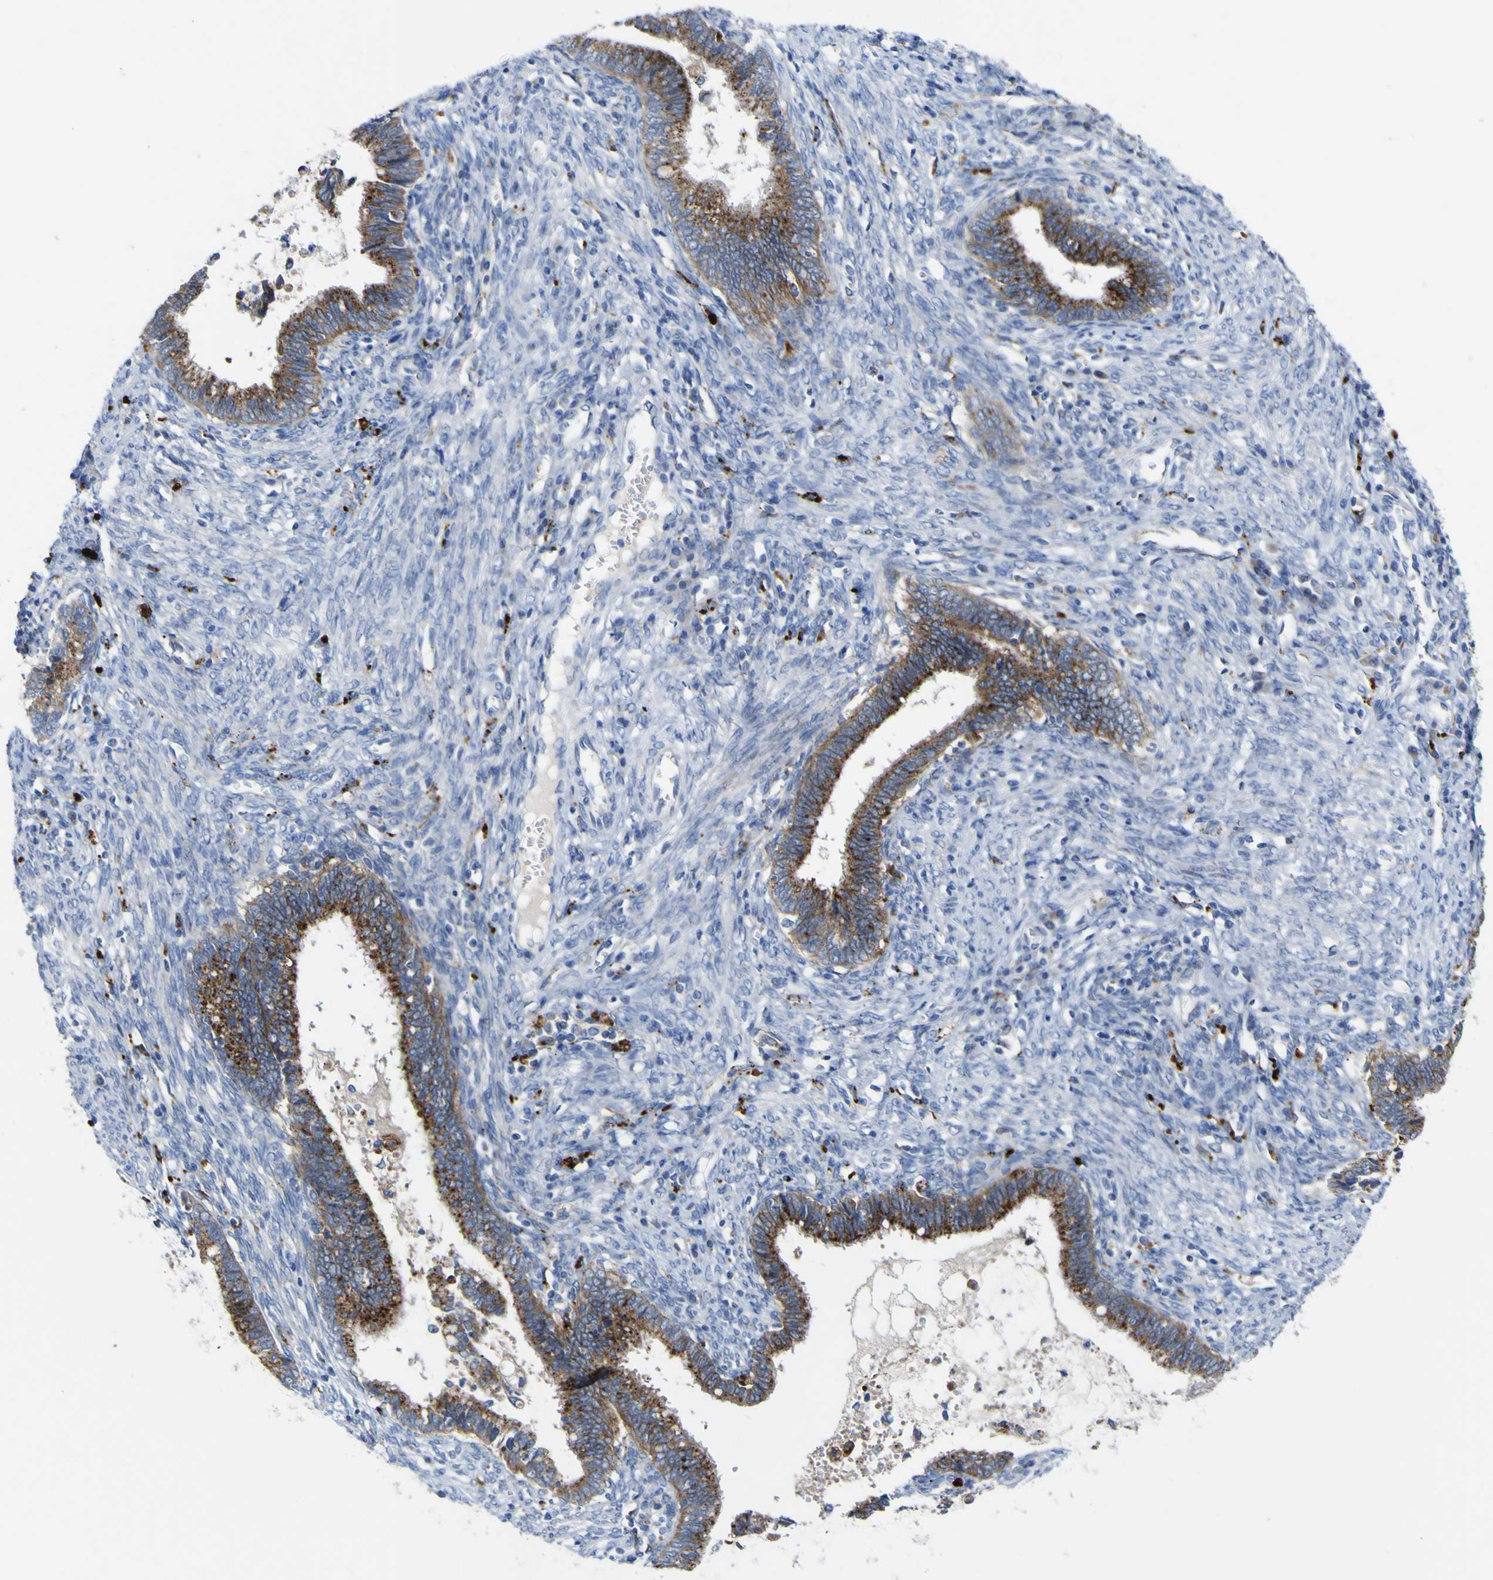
{"staining": {"intensity": "moderate", "quantity": ">75%", "location": "cytoplasmic/membranous"}, "tissue": "cervical cancer", "cell_type": "Tumor cells", "image_type": "cancer", "snomed": [{"axis": "morphology", "description": "Adenocarcinoma, NOS"}, {"axis": "topography", "description": "Cervix"}], "caption": "Immunohistochemistry image of neoplastic tissue: cervical cancer (adenocarcinoma) stained using immunohistochemistry exhibits medium levels of moderate protein expression localized specifically in the cytoplasmic/membranous of tumor cells, appearing as a cytoplasmic/membranous brown color.", "gene": "PTPRF", "patient": {"sex": "female", "age": 44}}